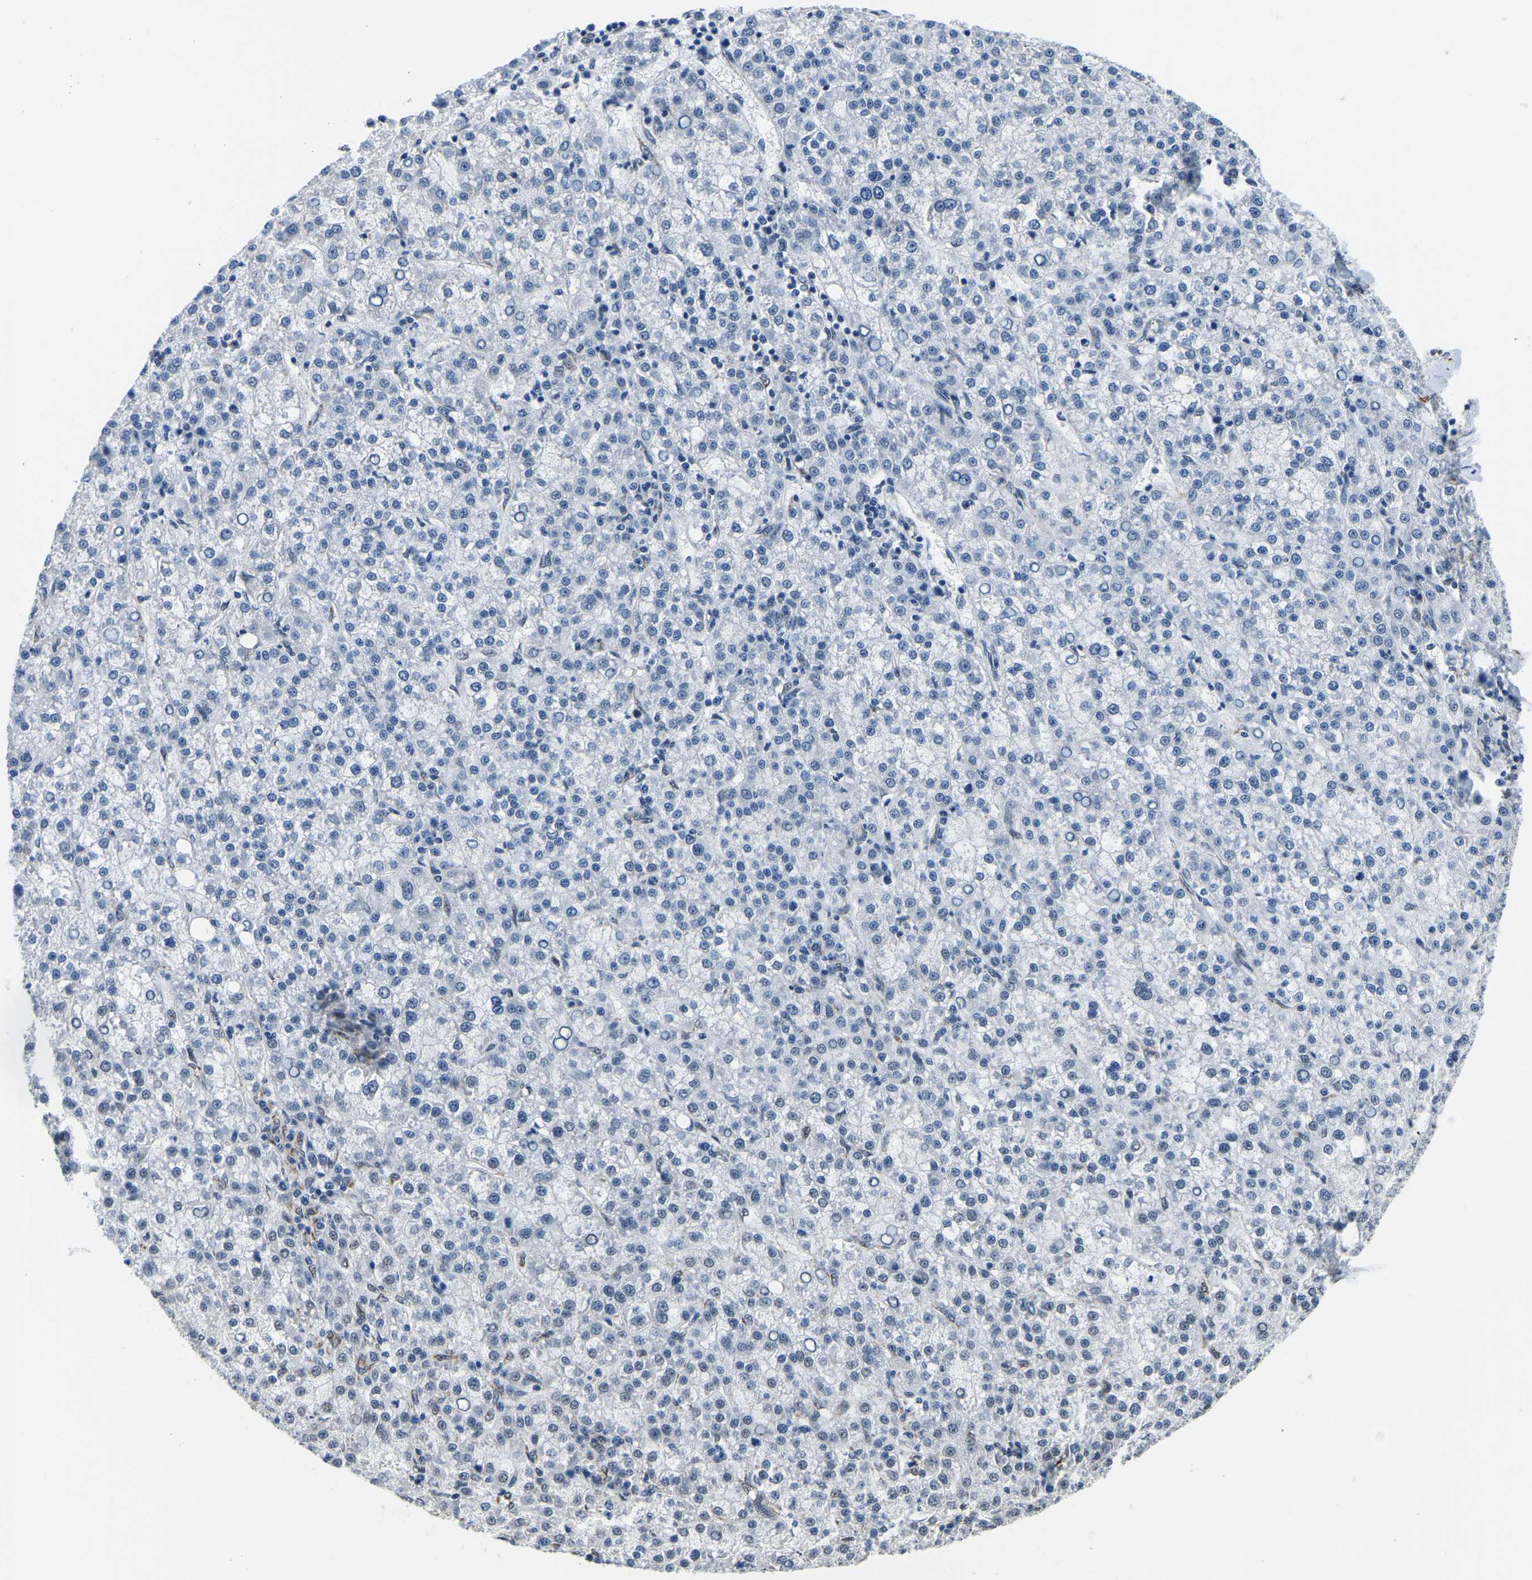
{"staining": {"intensity": "negative", "quantity": "none", "location": "none"}, "tissue": "liver cancer", "cell_type": "Tumor cells", "image_type": "cancer", "snomed": [{"axis": "morphology", "description": "Carcinoma, Hepatocellular, NOS"}, {"axis": "topography", "description": "Liver"}], "caption": "This is a photomicrograph of immunohistochemistry staining of hepatocellular carcinoma (liver), which shows no expression in tumor cells.", "gene": "BNIP3L", "patient": {"sex": "female", "age": 58}}